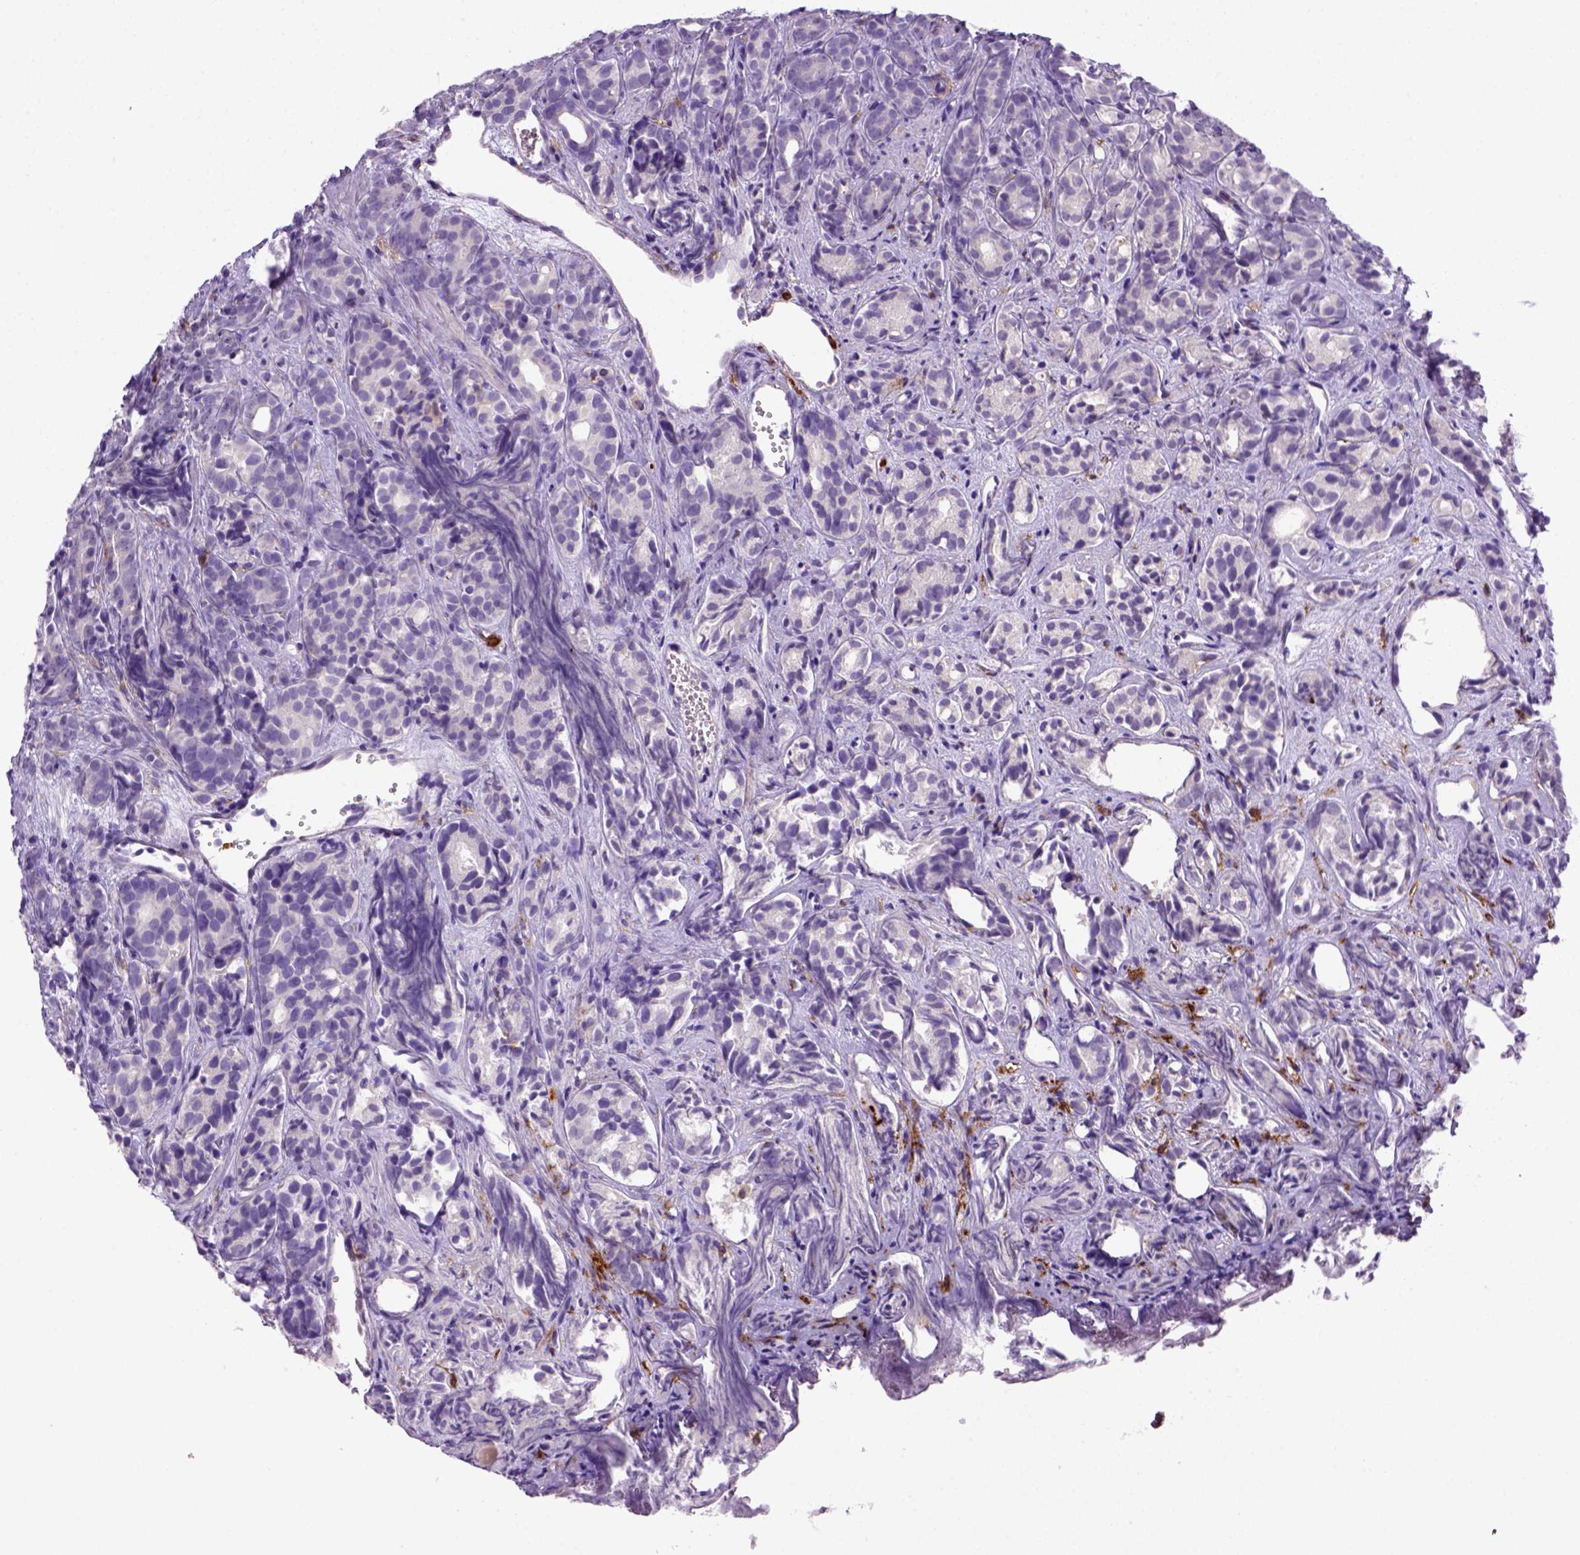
{"staining": {"intensity": "negative", "quantity": "none", "location": "none"}, "tissue": "prostate cancer", "cell_type": "Tumor cells", "image_type": "cancer", "snomed": [{"axis": "morphology", "description": "Adenocarcinoma, High grade"}, {"axis": "topography", "description": "Prostate"}], "caption": "Tumor cells show no significant positivity in prostate cancer (high-grade adenocarcinoma).", "gene": "CD14", "patient": {"sex": "male", "age": 84}}